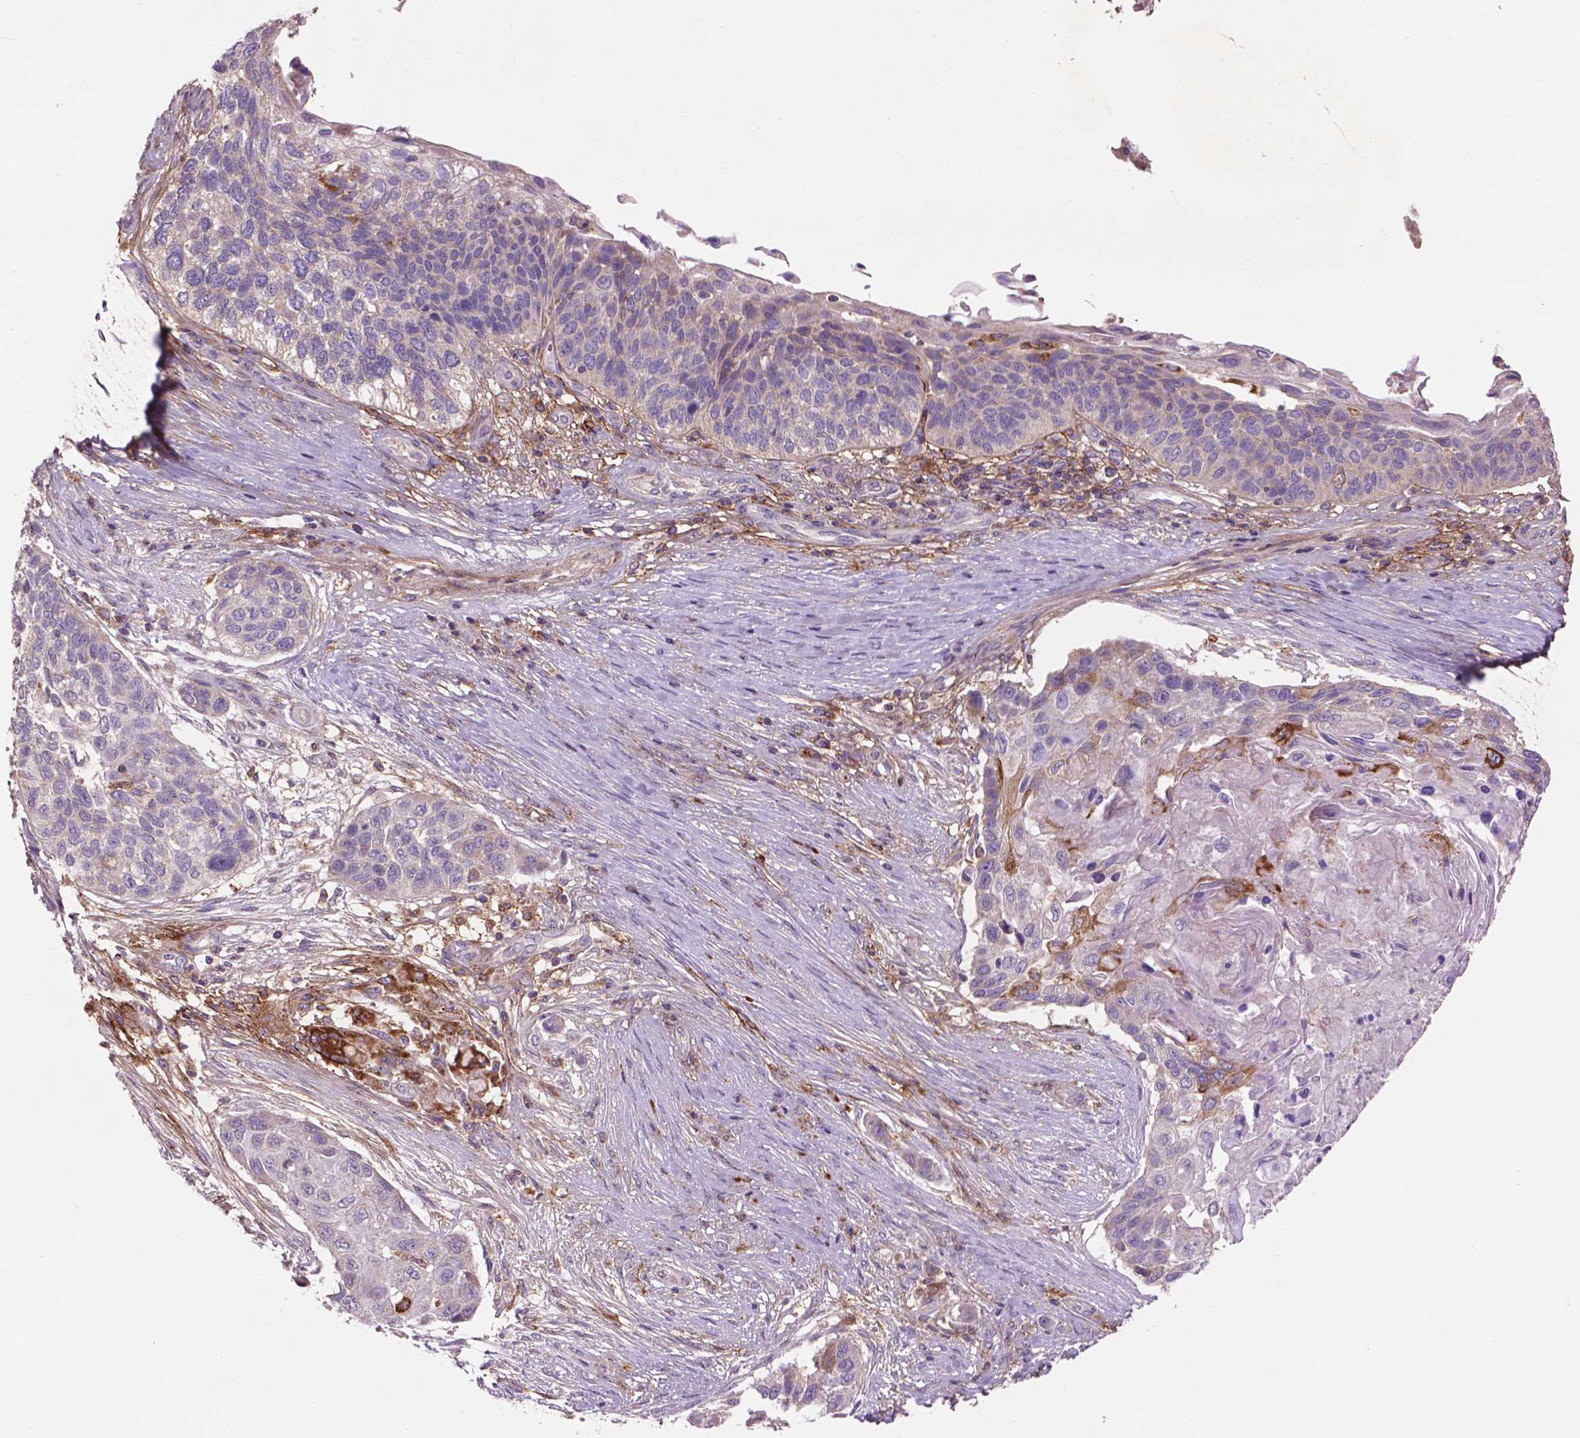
{"staining": {"intensity": "negative", "quantity": "none", "location": "none"}, "tissue": "lung cancer", "cell_type": "Tumor cells", "image_type": "cancer", "snomed": [{"axis": "morphology", "description": "Squamous cell carcinoma, NOS"}, {"axis": "topography", "description": "Lung"}], "caption": "A micrograph of human lung cancer (squamous cell carcinoma) is negative for staining in tumor cells. The staining was performed using DAB (3,3'-diaminobenzidine) to visualize the protein expression in brown, while the nuclei were stained in blue with hematoxylin (Magnification: 20x).", "gene": "LRRC3C", "patient": {"sex": "male", "age": 69}}